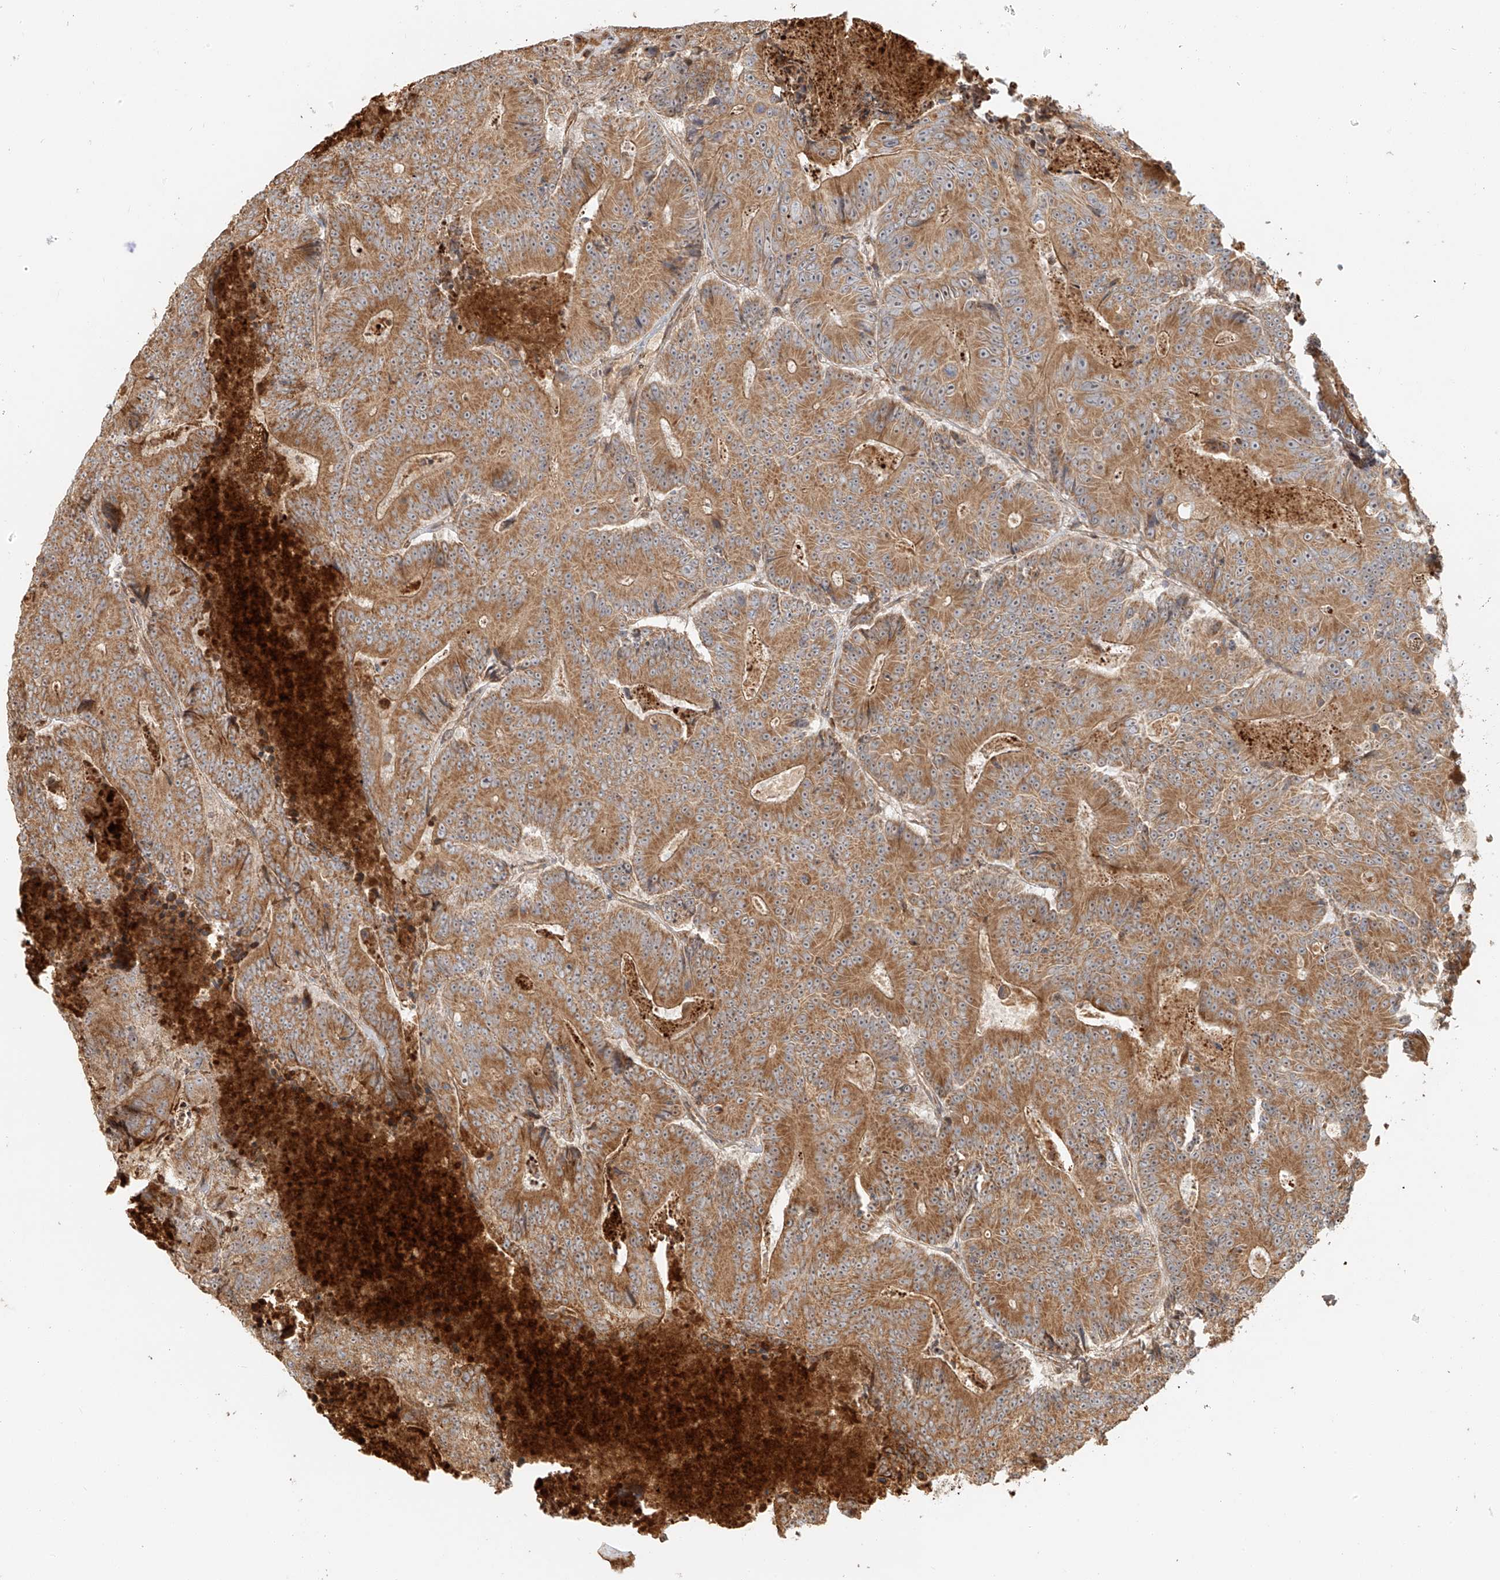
{"staining": {"intensity": "moderate", "quantity": ">75%", "location": "cytoplasmic/membranous"}, "tissue": "colorectal cancer", "cell_type": "Tumor cells", "image_type": "cancer", "snomed": [{"axis": "morphology", "description": "Adenocarcinoma, NOS"}, {"axis": "topography", "description": "Colon"}], "caption": "This micrograph reveals immunohistochemistry staining of human adenocarcinoma (colorectal), with medium moderate cytoplasmic/membranous expression in approximately >75% of tumor cells.", "gene": "MIPEP", "patient": {"sex": "male", "age": 83}}